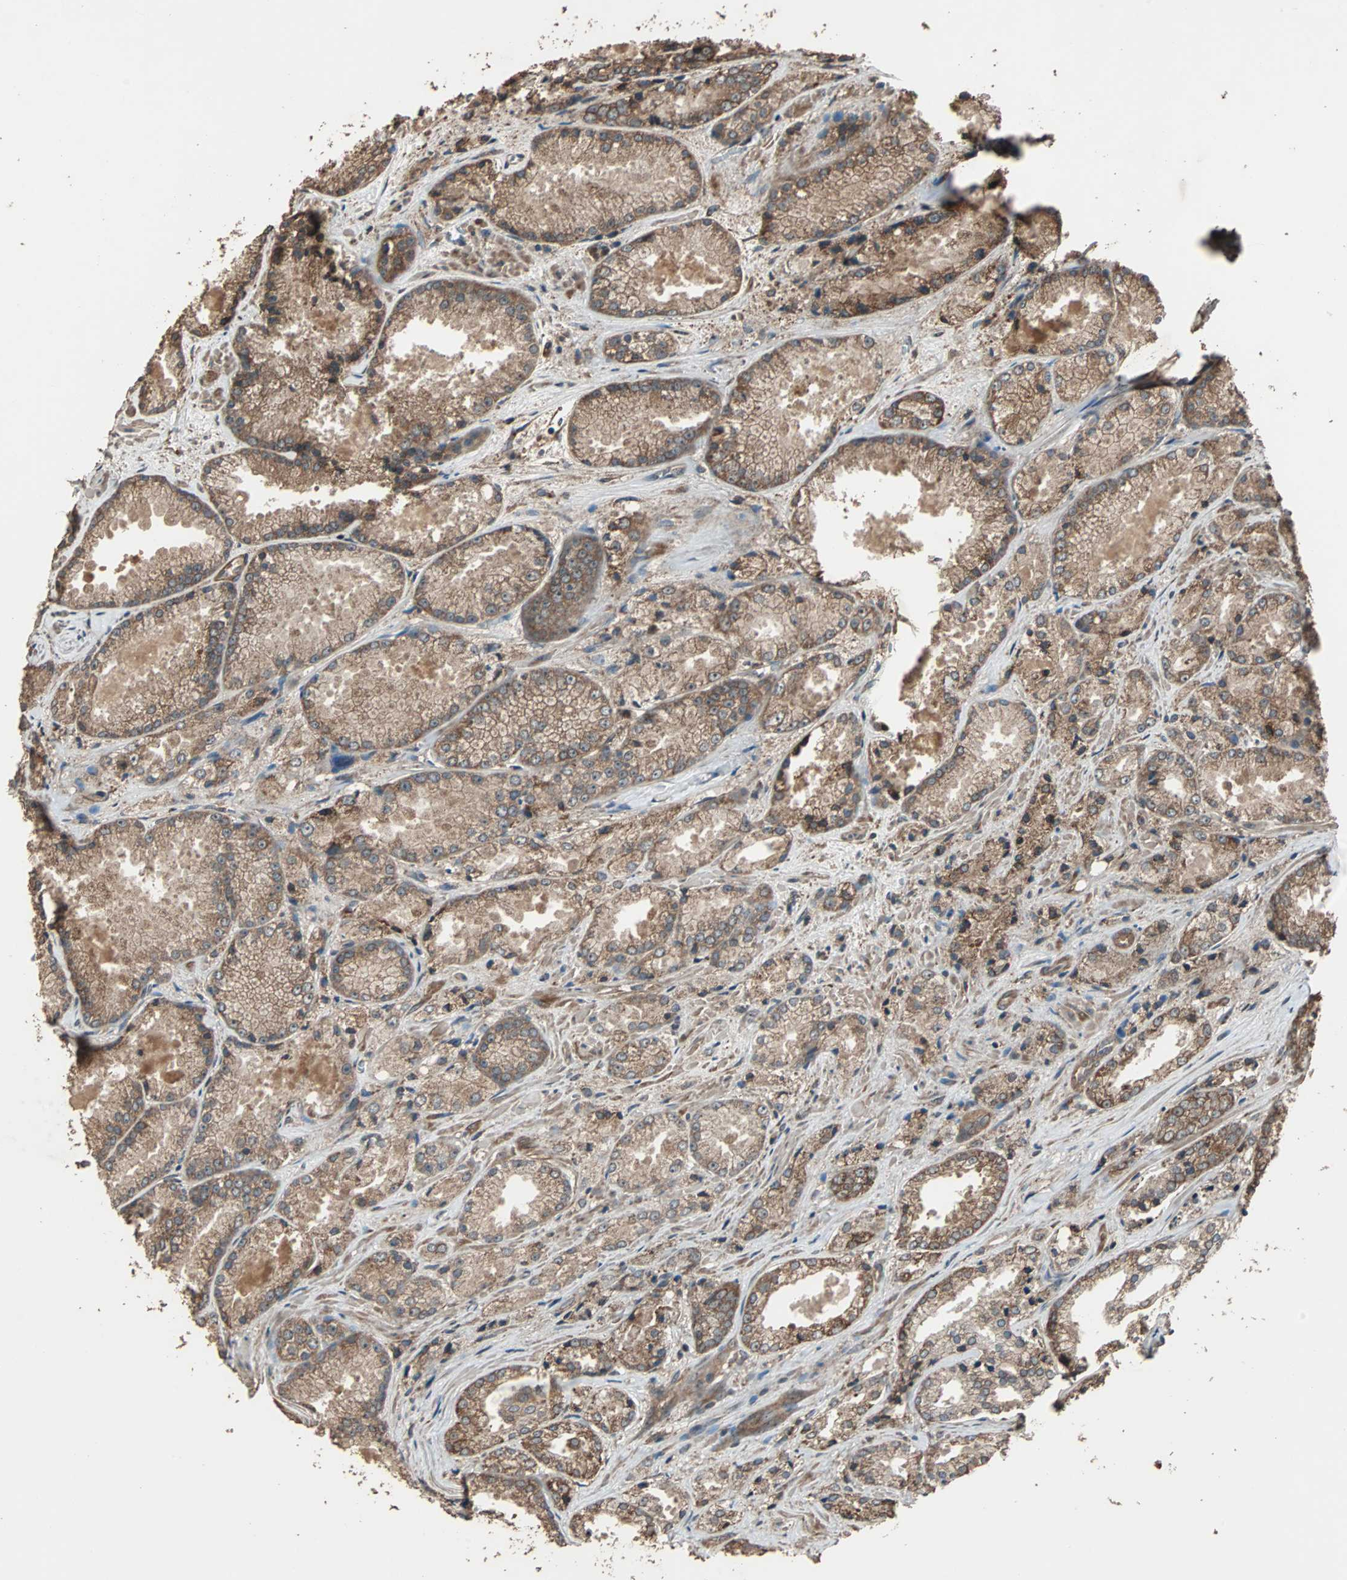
{"staining": {"intensity": "moderate", "quantity": ">75%", "location": "cytoplasmic/membranous"}, "tissue": "prostate cancer", "cell_type": "Tumor cells", "image_type": "cancer", "snomed": [{"axis": "morphology", "description": "Adenocarcinoma, Low grade"}, {"axis": "topography", "description": "Prostate"}], "caption": "Prostate adenocarcinoma (low-grade) stained for a protein (brown) shows moderate cytoplasmic/membranous positive staining in approximately >75% of tumor cells.", "gene": "LAMTOR5", "patient": {"sex": "male", "age": 64}}